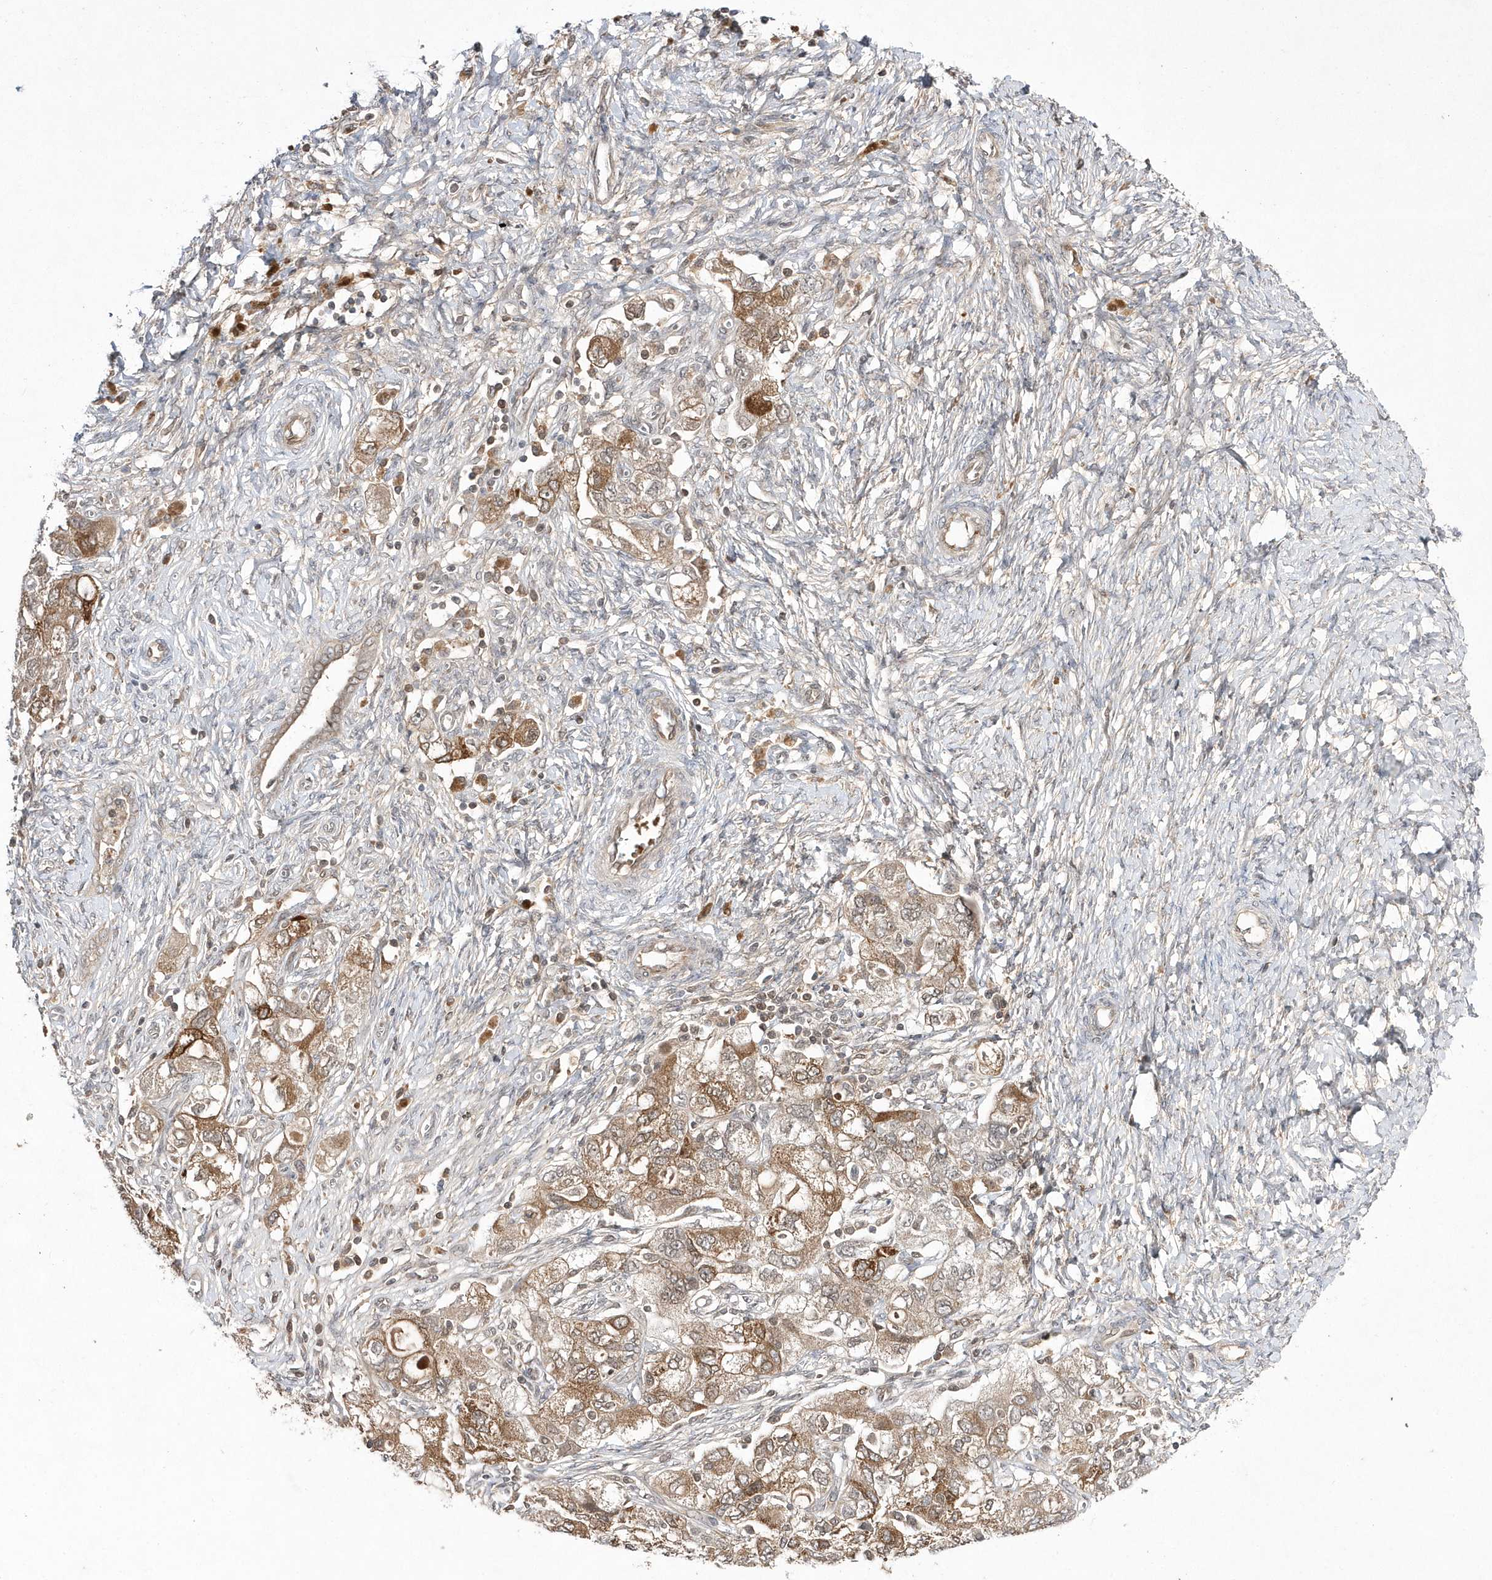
{"staining": {"intensity": "moderate", "quantity": ">75%", "location": "cytoplasmic/membranous"}, "tissue": "ovarian cancer", "cell_type": "Tumor cells", "image_type": "cancer", "snomed": [{"axis": "morphology", "description": "Carcinoma, NOS"}, {"axis": "morphology", "description": "Cystadenocarcinoma, serous, NOS"}, {"axis": "topography", "description": "Ovary"}], "caption": "Ovarian cancer tissue exhibits moderate cytoplasmic/membranous expression in about >75% of tumor cells", "gene": "TMEM132B", "patient": {"sex": "female", "age": 69}}